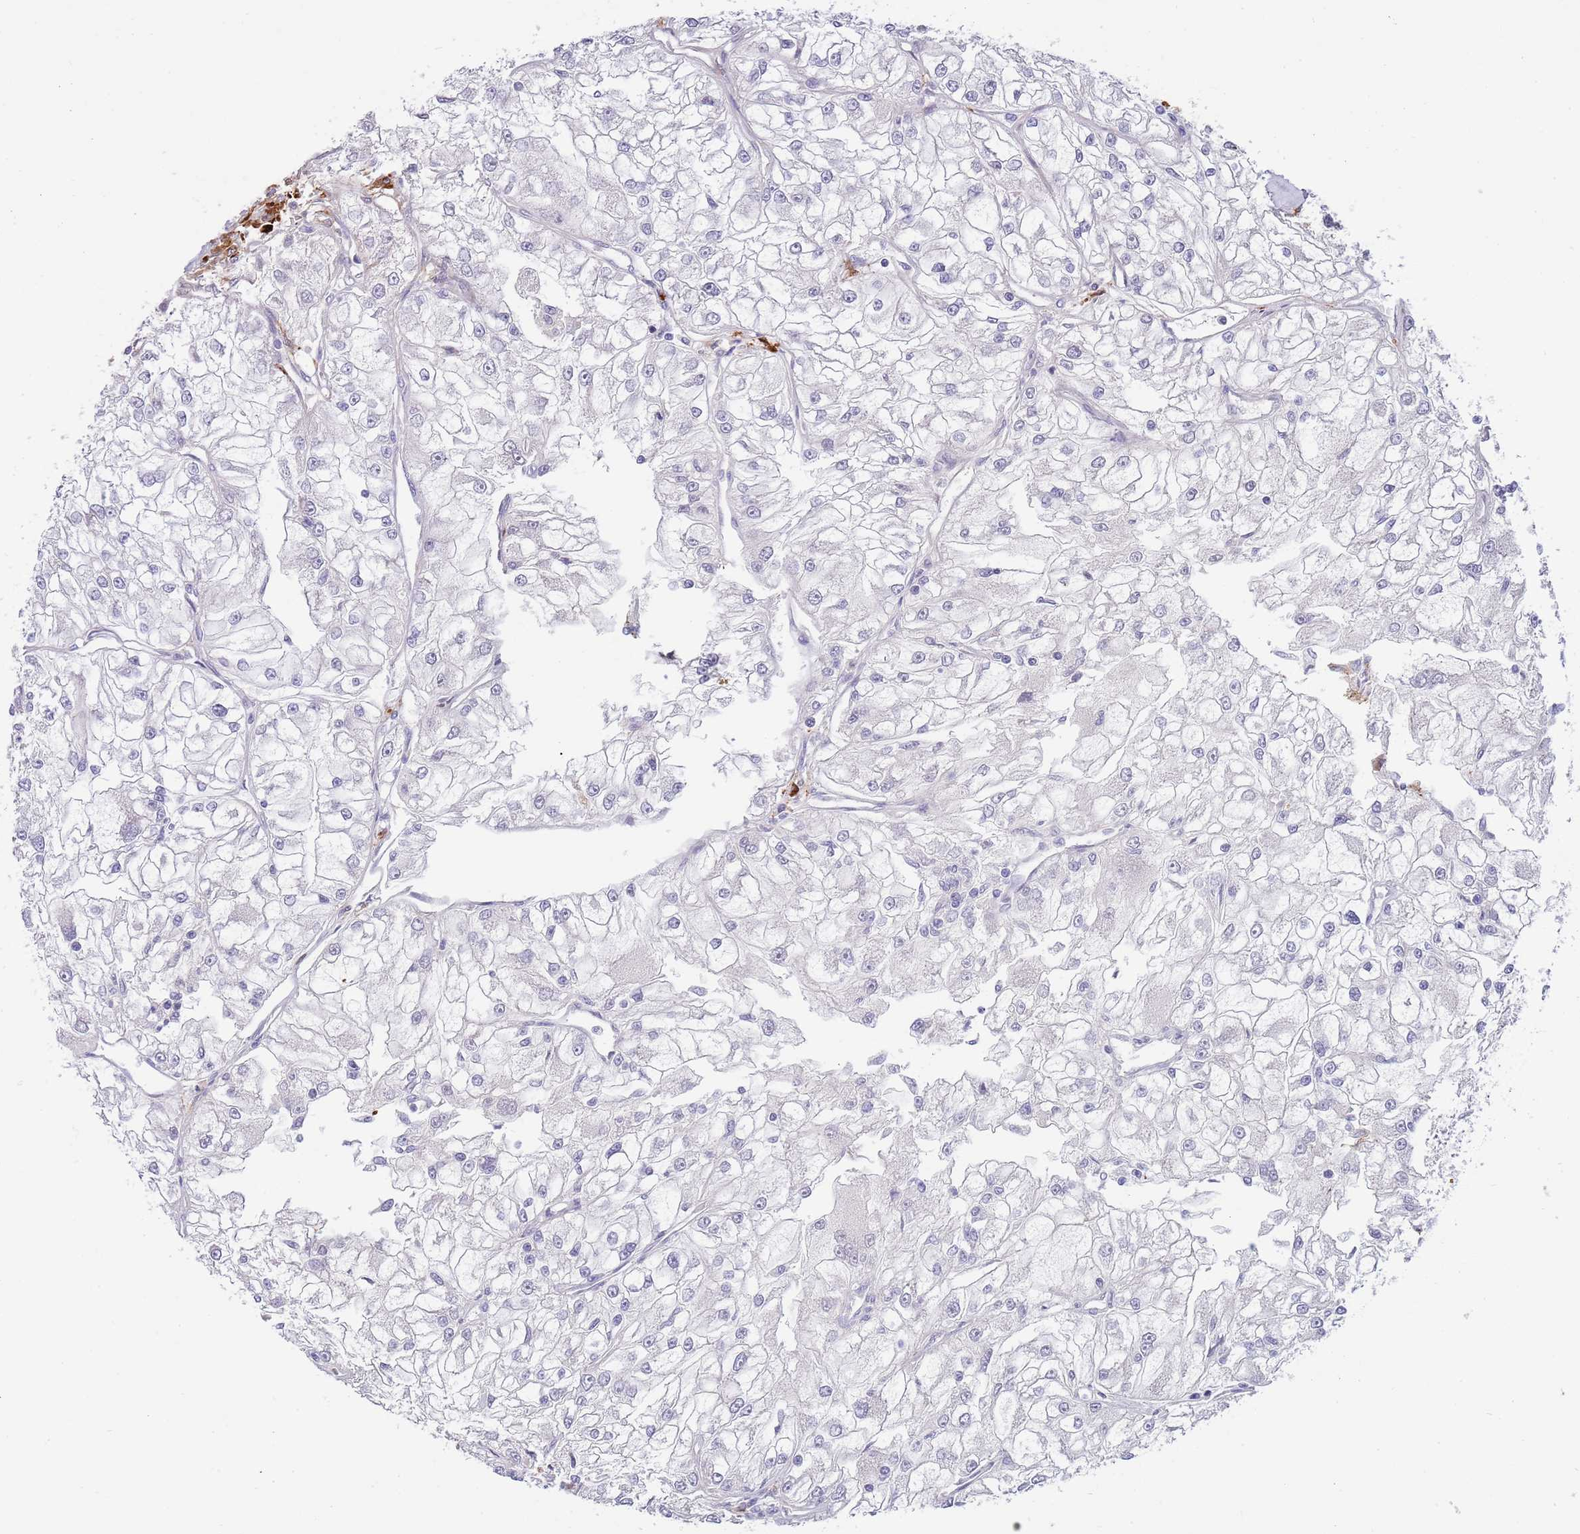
{"staining": {"intensity": "negative", "quantity": "none", "location": "none"}, "tissue": "renal cancer", "cell_type": "Tumor cells", "image_type": "cancer", "snomed": [{"axis": "morphology", "description": "Adenocarcinoma, NOS"}, {"axis": "topography", "description": "Kidney"}], "caption": "This image is of renal cancer stained with IHC to label a protein in brown with the nuclei are counter-stained blue. There is no staining in tumor cells. The staining was performed using DAB (3,3'-diaminobenzidine) to visualize the protein expression in brown, while the nuclei were stained in blue with hematoxylin (Magnification: 20x).", "gene": "NLRP6", "patient": {"sex": "female", "age": 72}}